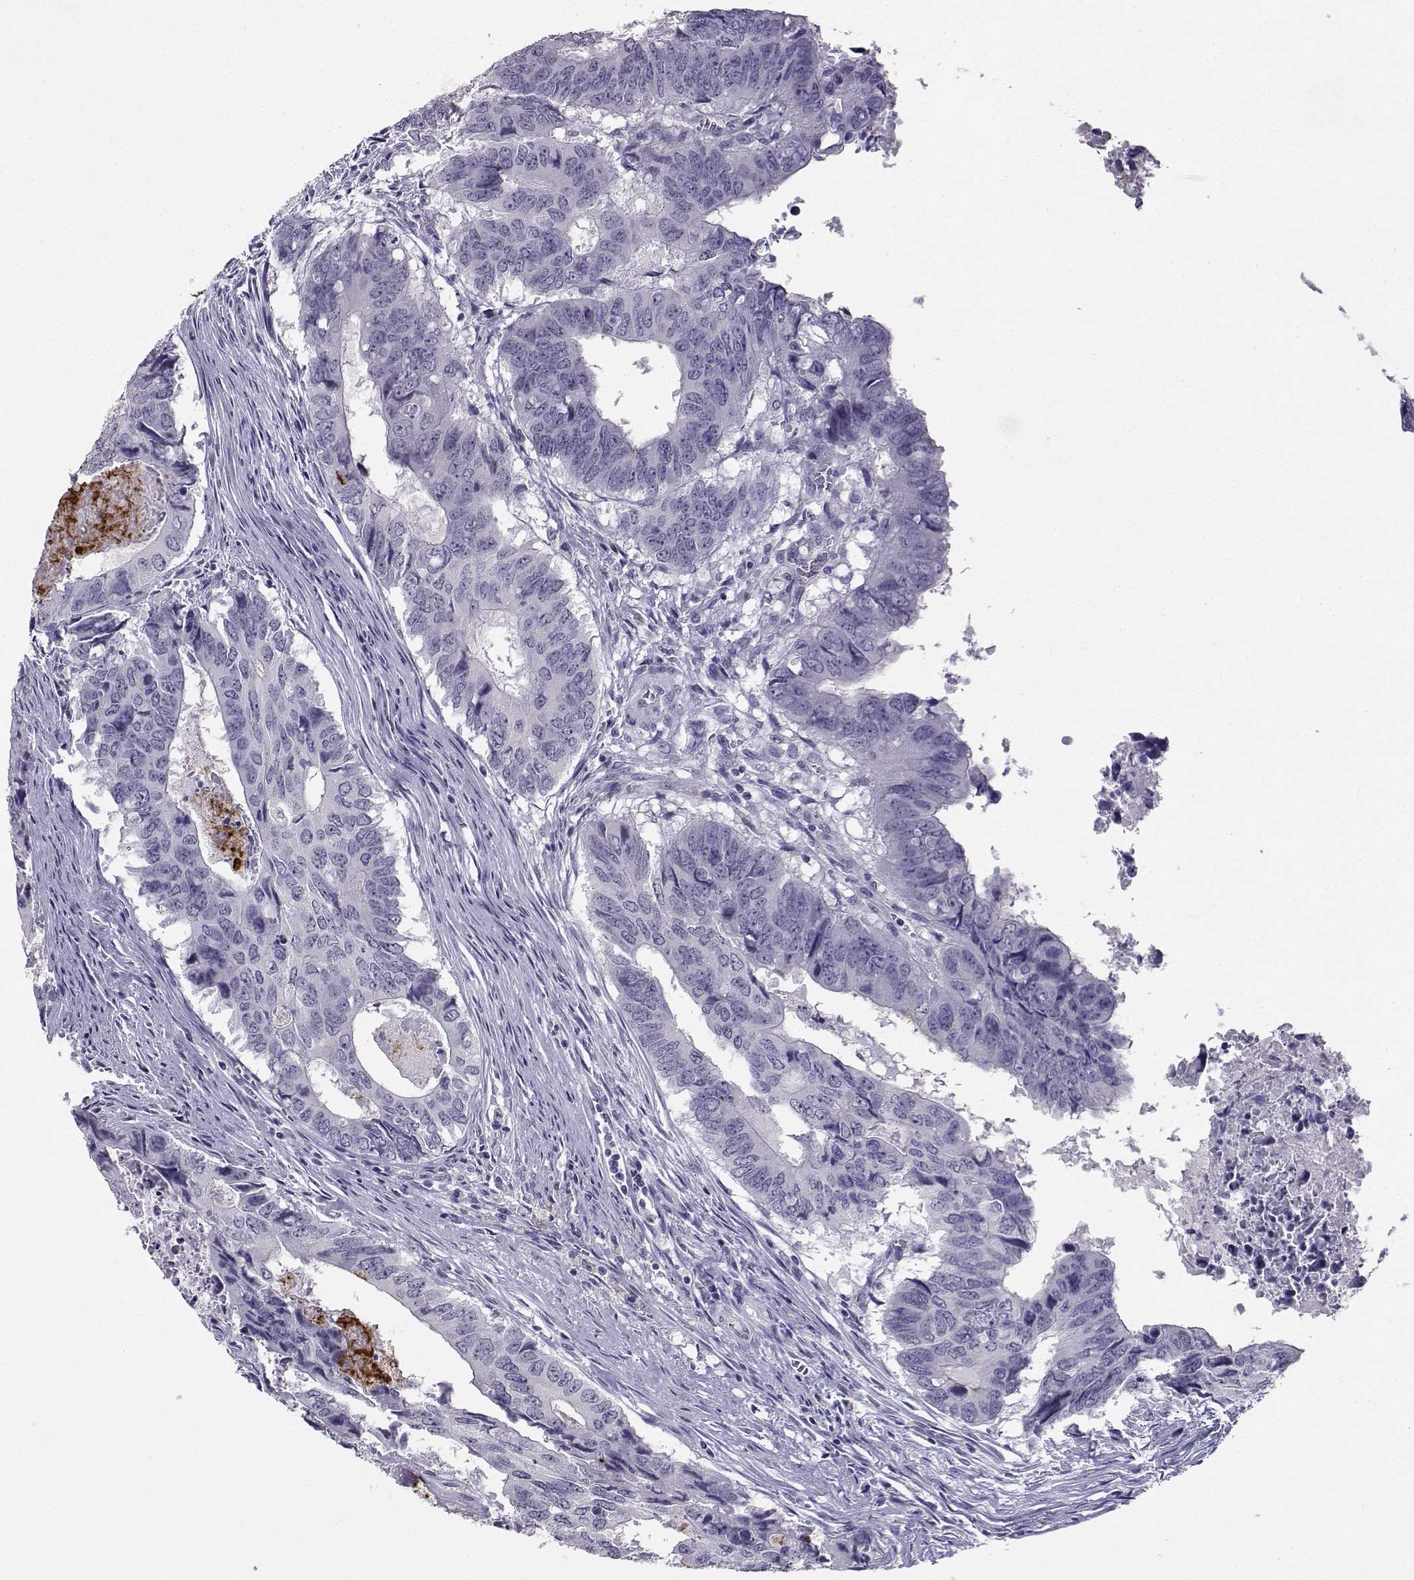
{"staining": {"intensity": "negative", "quantity": "none", "location": "none"}, "tissue": "colorectal cancer", "cell_type": "Tumor cells", "image_type": "cancer", "snomed": [{"axis": "morphology", "description": "Adenocarcinoma, NOS"}, {"axis": "topography", "description": "Colon"}], "caption": "This is an IHC image of human adenocarcinoma (colorectal). There is no expression in tumor cells.", "gene": "TBR1", "patient": {"sex": "male", "age": 79}}